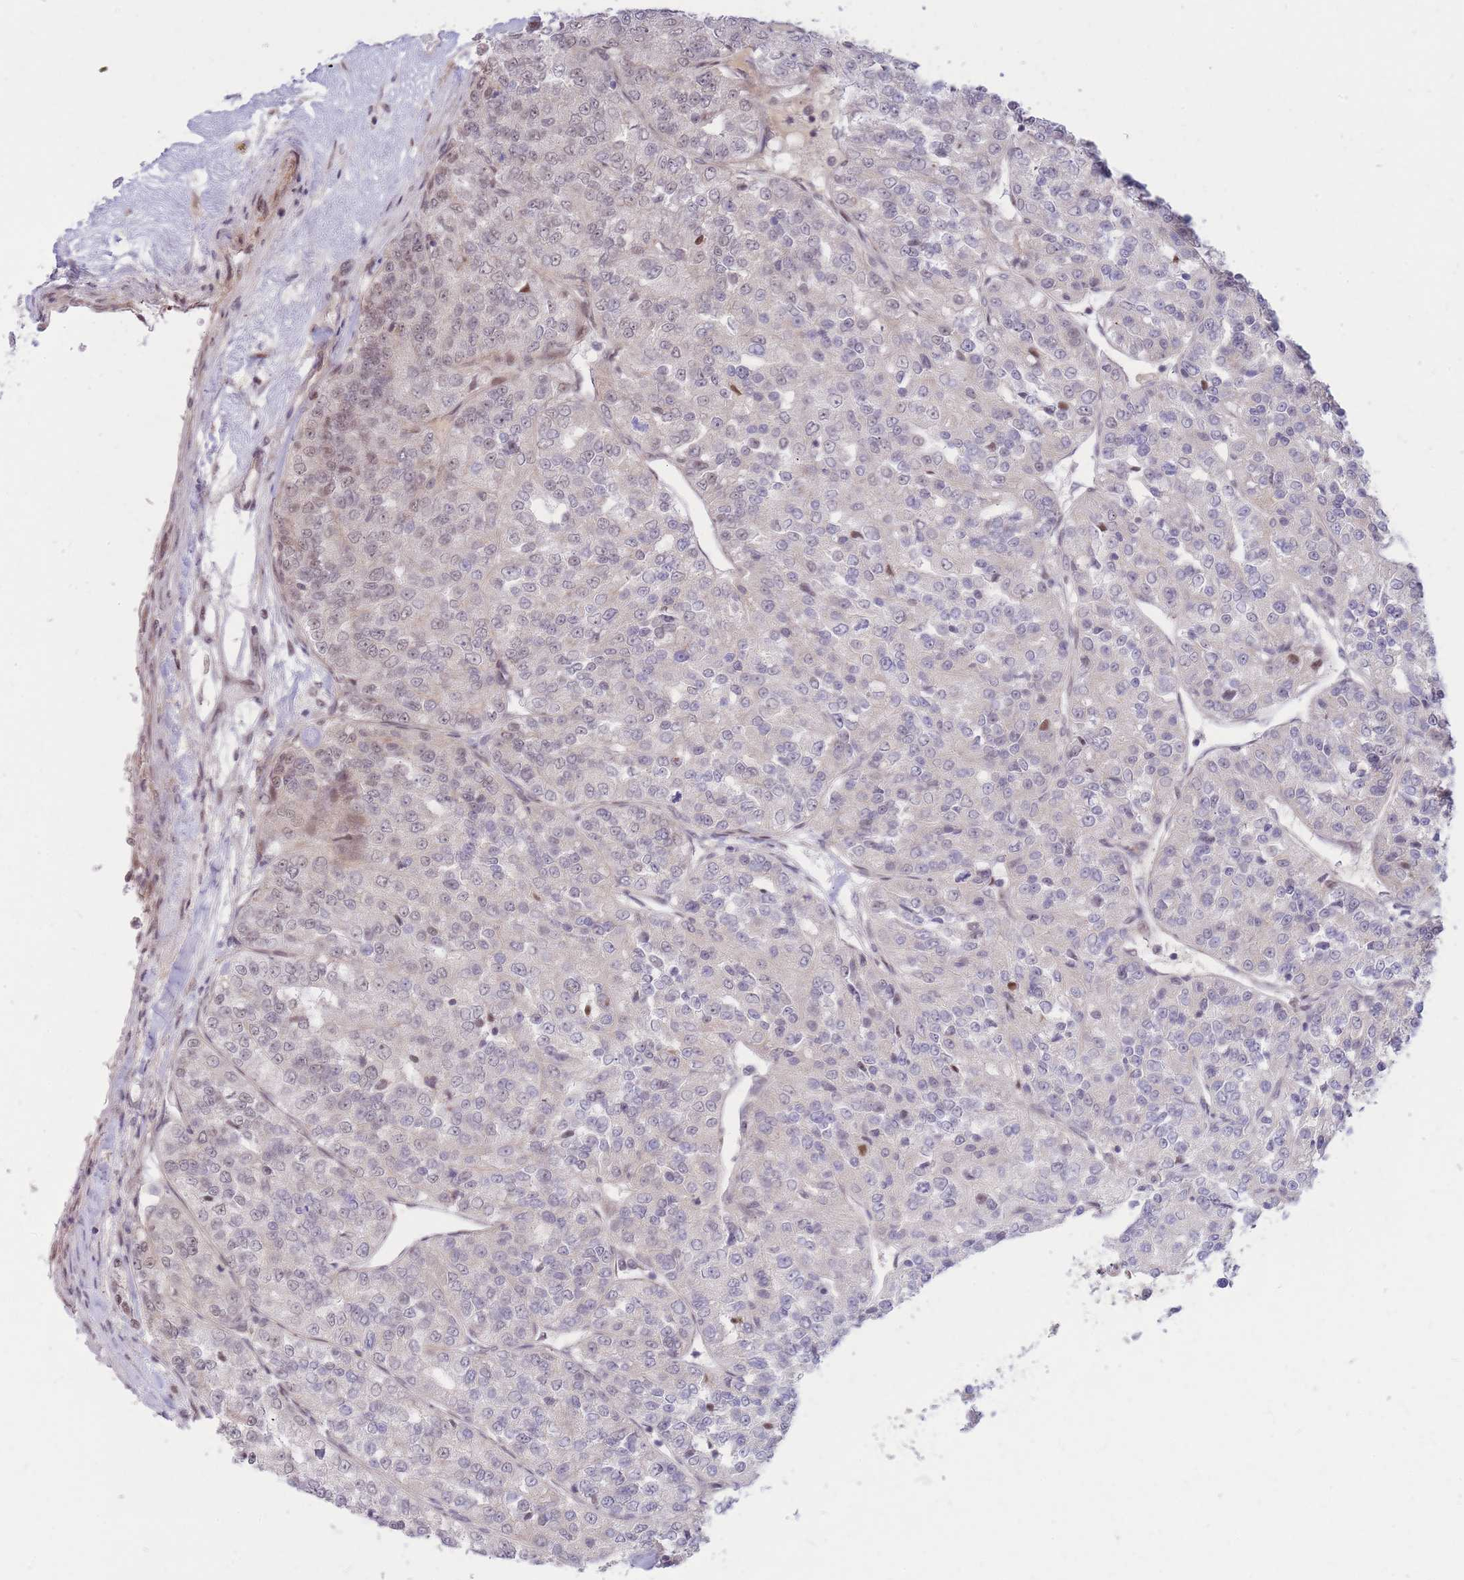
{"staining": {"intensity": "weak", "quantity": "<25%", "location": "nuclear"}, "tissue": "renal cancer", "cell_type": "Tumor cells", "image_type": "cancer", "snomed": [{"axis": "morphology", "description": "Adenocarcinoma, NOS"}, {"axis": "topography", "description": "Kidney"}], "caption": "DAB immunohistochemical staining of renal cancer (adenocarcinoma) exhibits no significant expression in tumor cells.", "gene": "ERICH6B", "patient": {"sex": "female", "age": 63}}